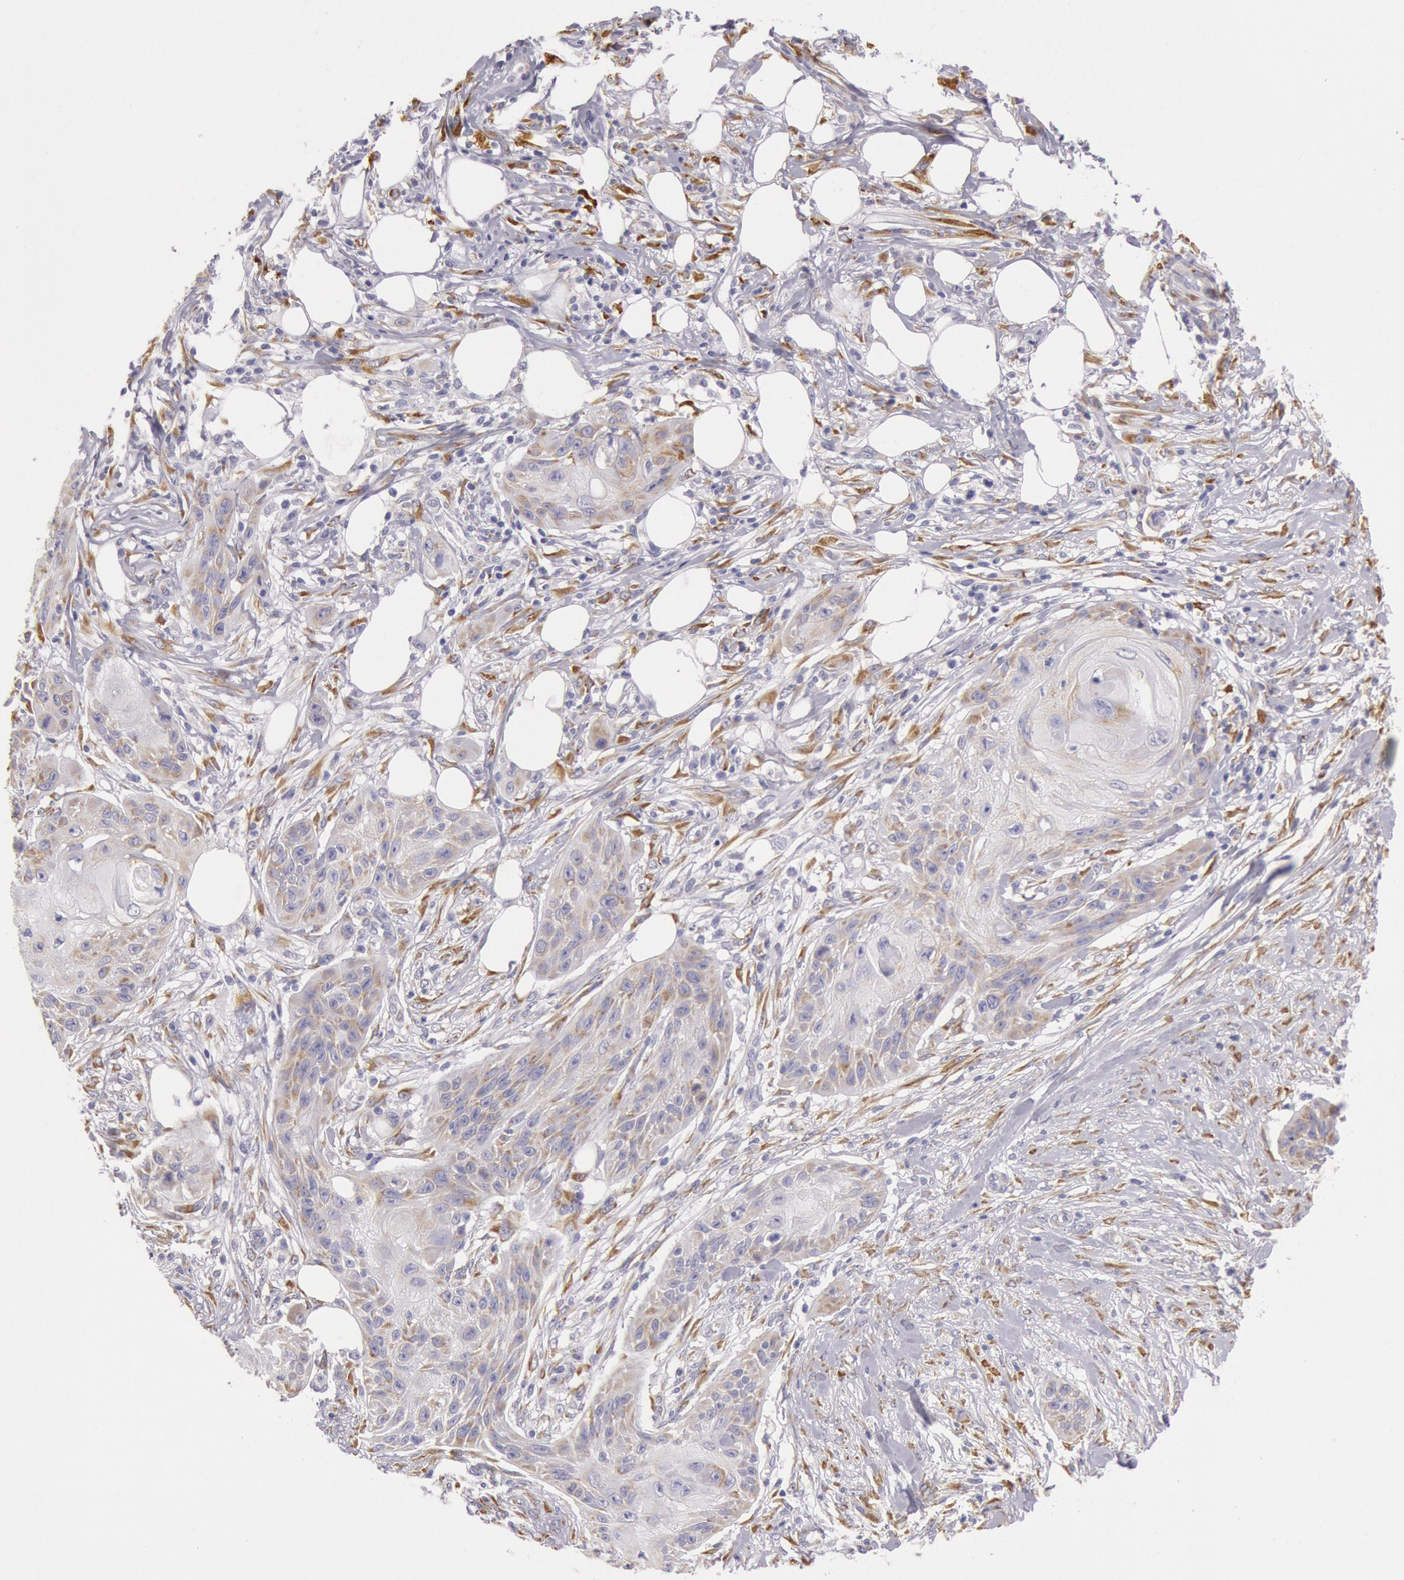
{"staining": {"intensity": "weak", "quantity": "25%-75%", "location": "cytoplasmic/membranous"}, "tissue": "skin cancer", "cell_type": "Tumor cells", "image_type": "cancer", "snomed": [{"axis": "morphology", "description": "Squamous cell carcinoma, NOS"}, {"axis": "topography", "description": "Skin"}], "caption": "The immunohistochemical stain highlights weak cytoplasmic/membranous expression in tumor cells of skin squamous cell carcinoma tissue.", "gene": "CIDEB", "patient": {"sex": "female", "age": 88}}